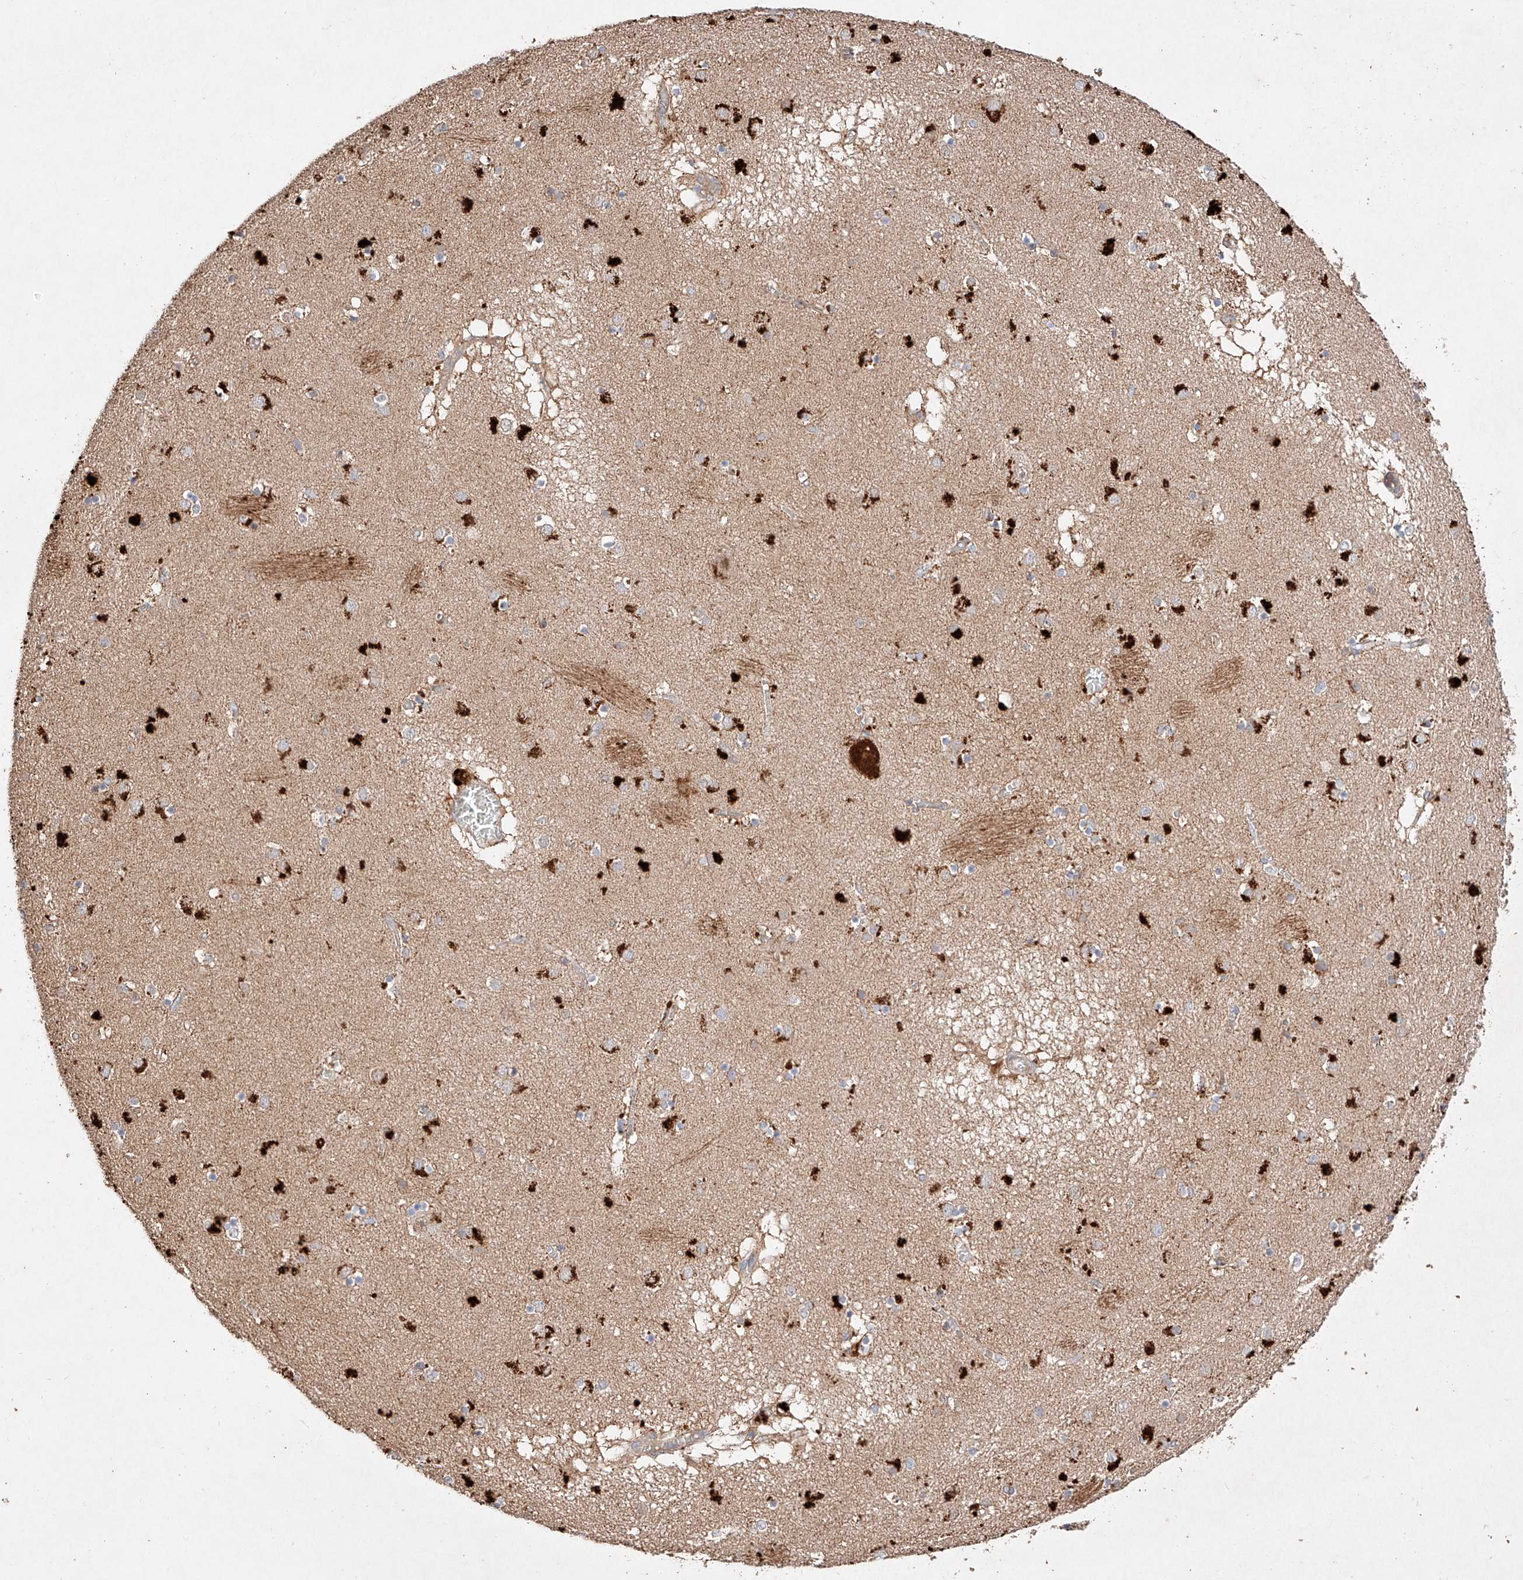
{"staining": {"intensity": "moderate", "quantity": "<25%", "location": "cytoplasmic/membranous"}, "tissue": "caudate", "cell_type": "Glial cells", "image_type": "normal", "snomed": [{"axis": "morphology", "description": "Normal tissue, NOS"}, {"axis": "topography", "description": "Lateral ventricle wall"}], "caption": "Caudate stained with DAB IHC displays low levels of moderate cytoplasmic/membranous staining in approximately <25% of glial cells.", "gene": "C6orf62", "patient": {"sex": "male", "age": 70}}